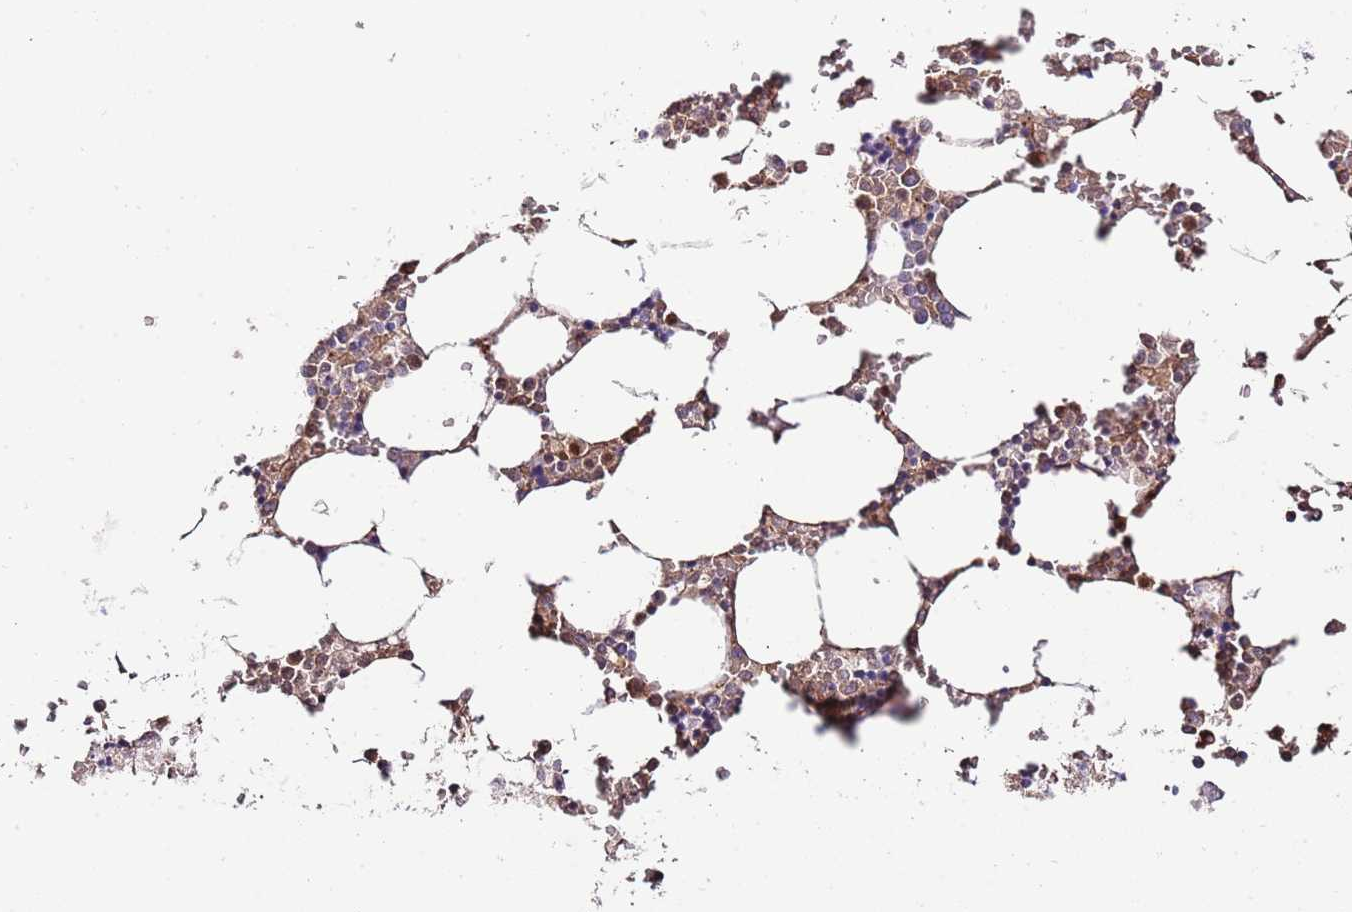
{"staining": {"intensity": "moderate", "quantity": "25%-75%", "location": "cytoplasmic/membranous"}, "tissue": "bone marrow", "cell_type": "Hematopoietic cells", "image_type": "normal", "snomed": [{"axis": "morphology", "description": "Normal tissue, NOS"}, {"axis": "topography", "description": "Bone marrow"}], "caption": "Immunohistochemistry (IHC) photomicrograph of unremarkable bone marrow: human bone marrow stained using IHC exhibits medium levels of moderate protein expression localized specifically in the cytoplasmic/membranous of hematopoietic cells, appearing as a cytoplasmic/membranous brown color.", "gene": "DOCK6", "patient": {"sex": "male", "age": 64}}